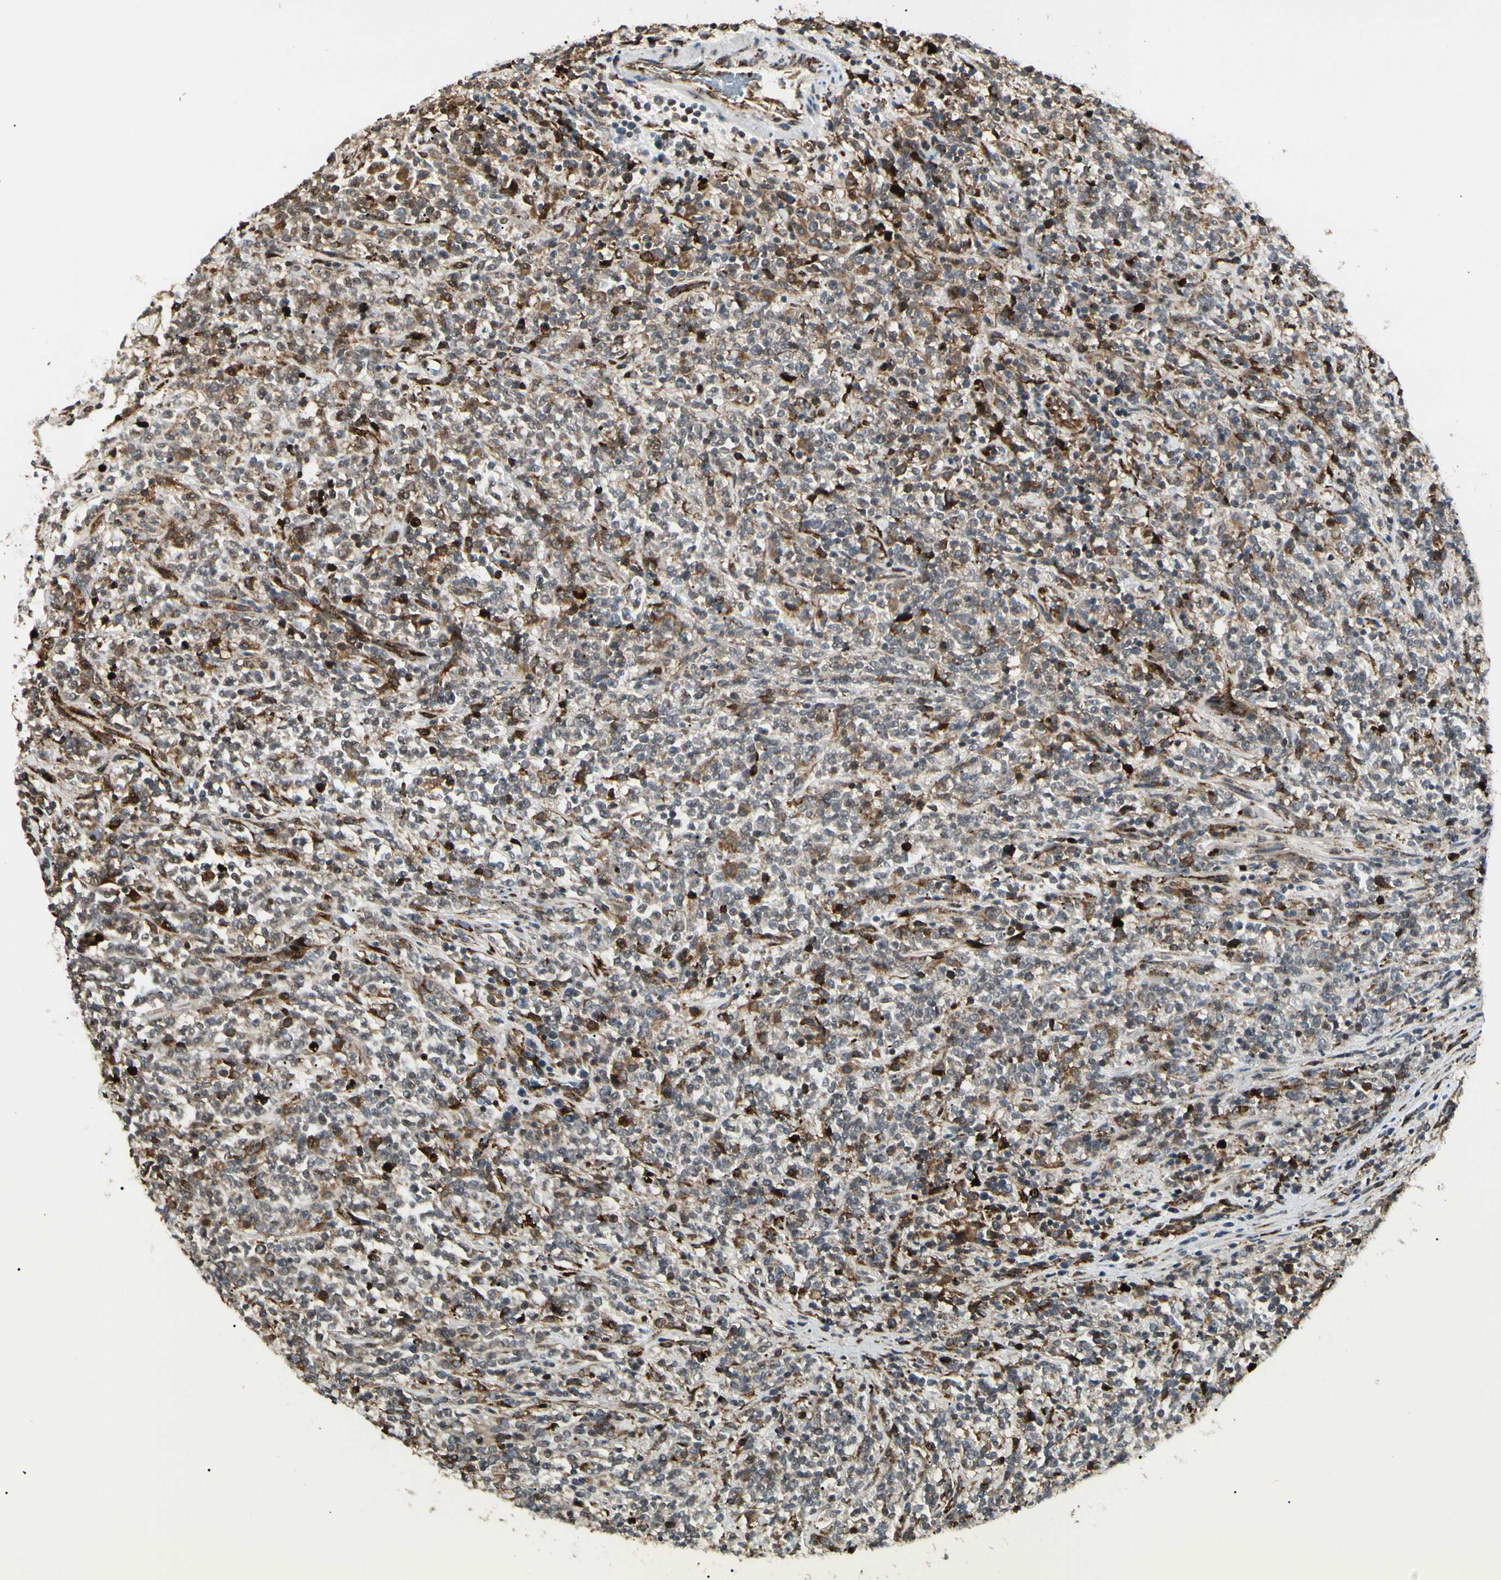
{"staining": {"intensity": "weak", "quantity": "25%-75%", "location": "cytoplasmic/membranous"}, "tissue": "lymphoma", "cell_type": "Tumor cells", "image_type": "cancer", "snomed": [{"axis": "morphology", "description": "Malignant lymphoma, non-Hodgkin's type, High grade"}, {"axis": "topography", "description": "Soft tissue"}], "caption": "Immunohistochemical staining of lymphoma displays low levels of weak cytoplasmic/membranous expression in about 25%-75% of tumor cells.", "gene": "HSP90B1", "patient": {"sex": "male", "age": 18}}